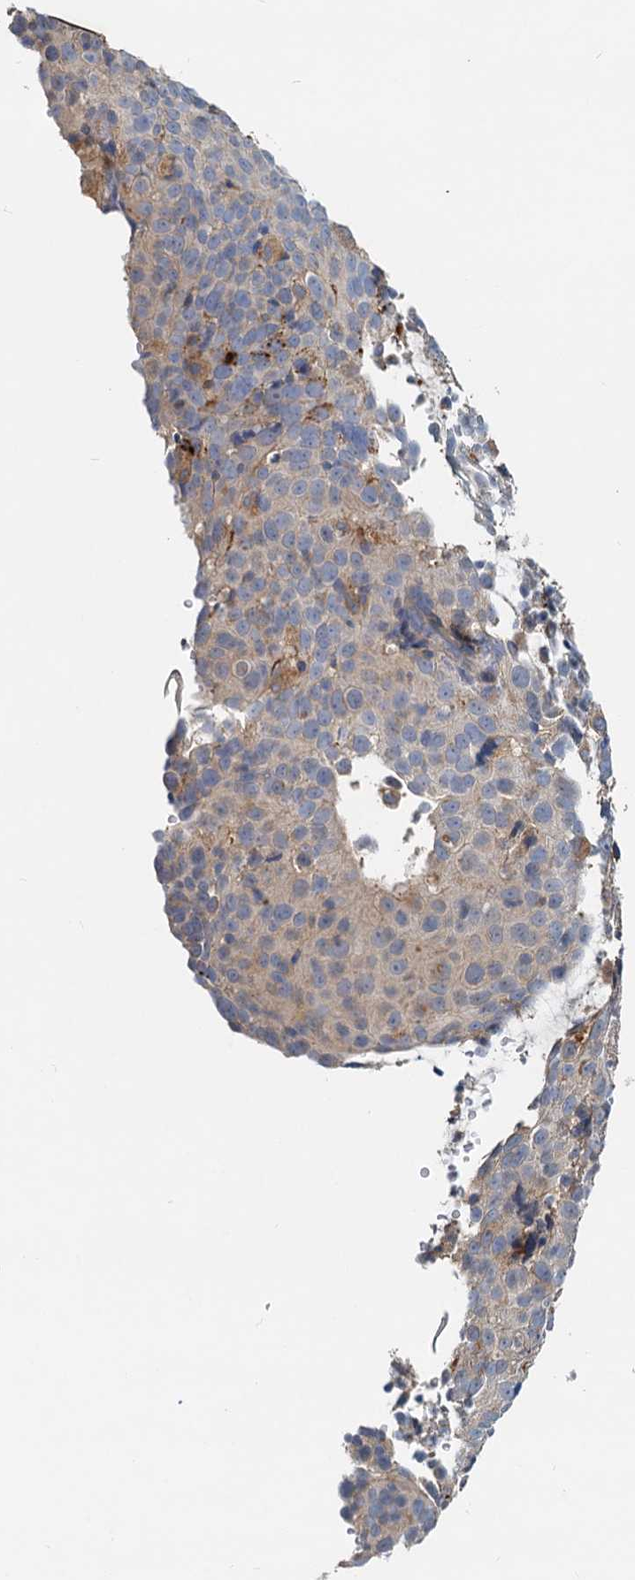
{"staining": {"intensity": "weak", "quantity": "<25%", "location": "cytoplasmic/membranous"}, "tissue": "cervical cancer", "cell_type": "Tumor cells", "image_type": "cancer", "snomed": [{"axis": "morphology", "description": "Squamous cell carcinoma, NOS"}, {"axis": "topography", "description": "Cervix"}], "caption": "An image of cervical squamous cell carcinoma stained for a protein demonstrates no brown staining in tumor cells. (DAB (3,3'-diaminobenzidine) immunohistochemistry visualized using brightfield microscopy, high magnification).", "gene": "TOLLIP", "patient": {"sex": "female", "age": 31}}